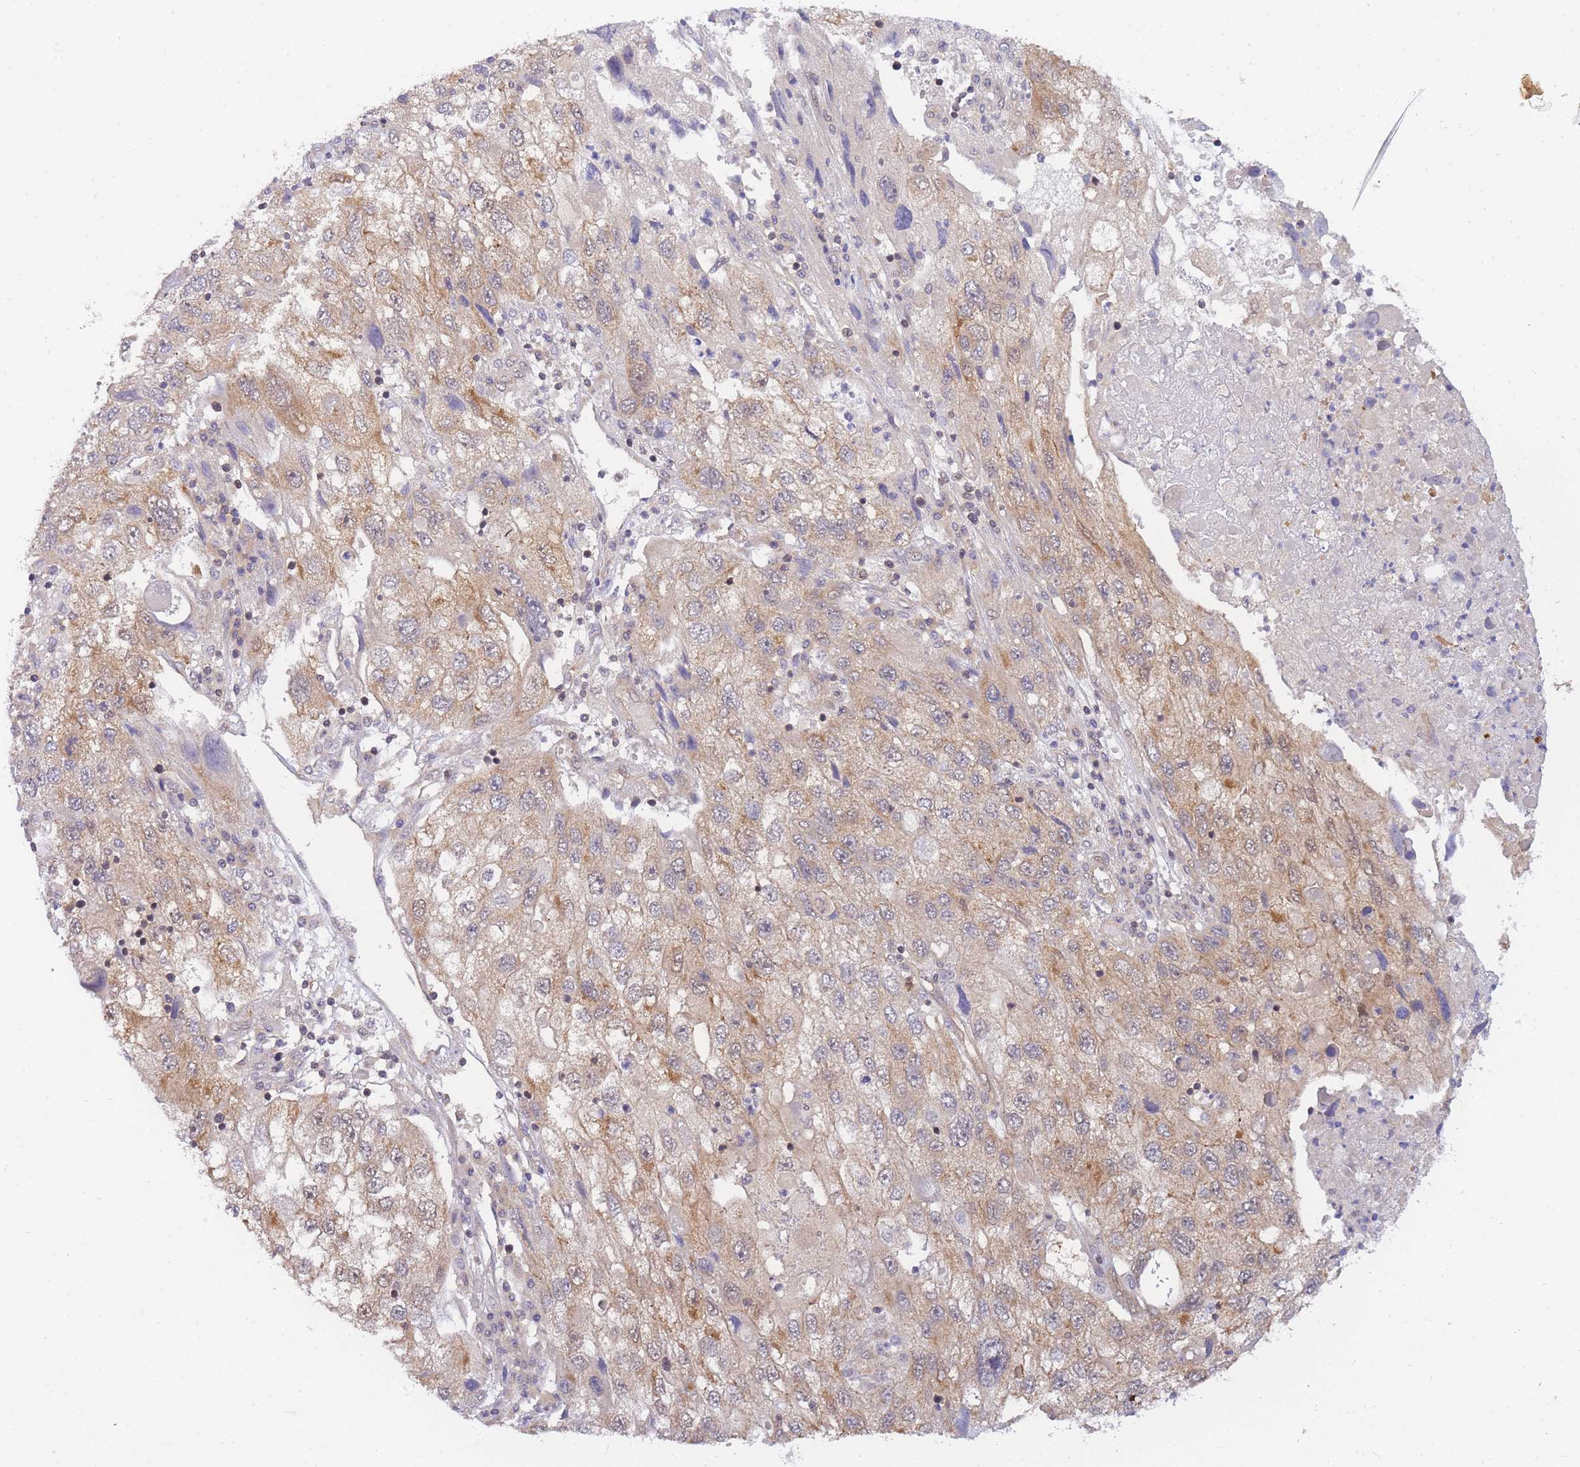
{"staining": {"intensity": "weak", "quantity": ">75%", "location": "cytoplasmic/membranous"}, "tissue": "endometrial cancer", "cell_type": "Tumor cells", "image_type": "cancer", "snomed": [{"axis": "morphology", "description": "Adenocarcinoma, NOS"}, {"axis": "topography", "description": "Endometrium"}], "caption": "About >75% of tumor cells in endometrial cancer (adenocarcinoma) reveal weak cytoplasmic/membranous protein staining as visualized by brown immunohistochemical staining.", "gene": "KIAA1191", "patient": {"sex": "female", "age": 49}}